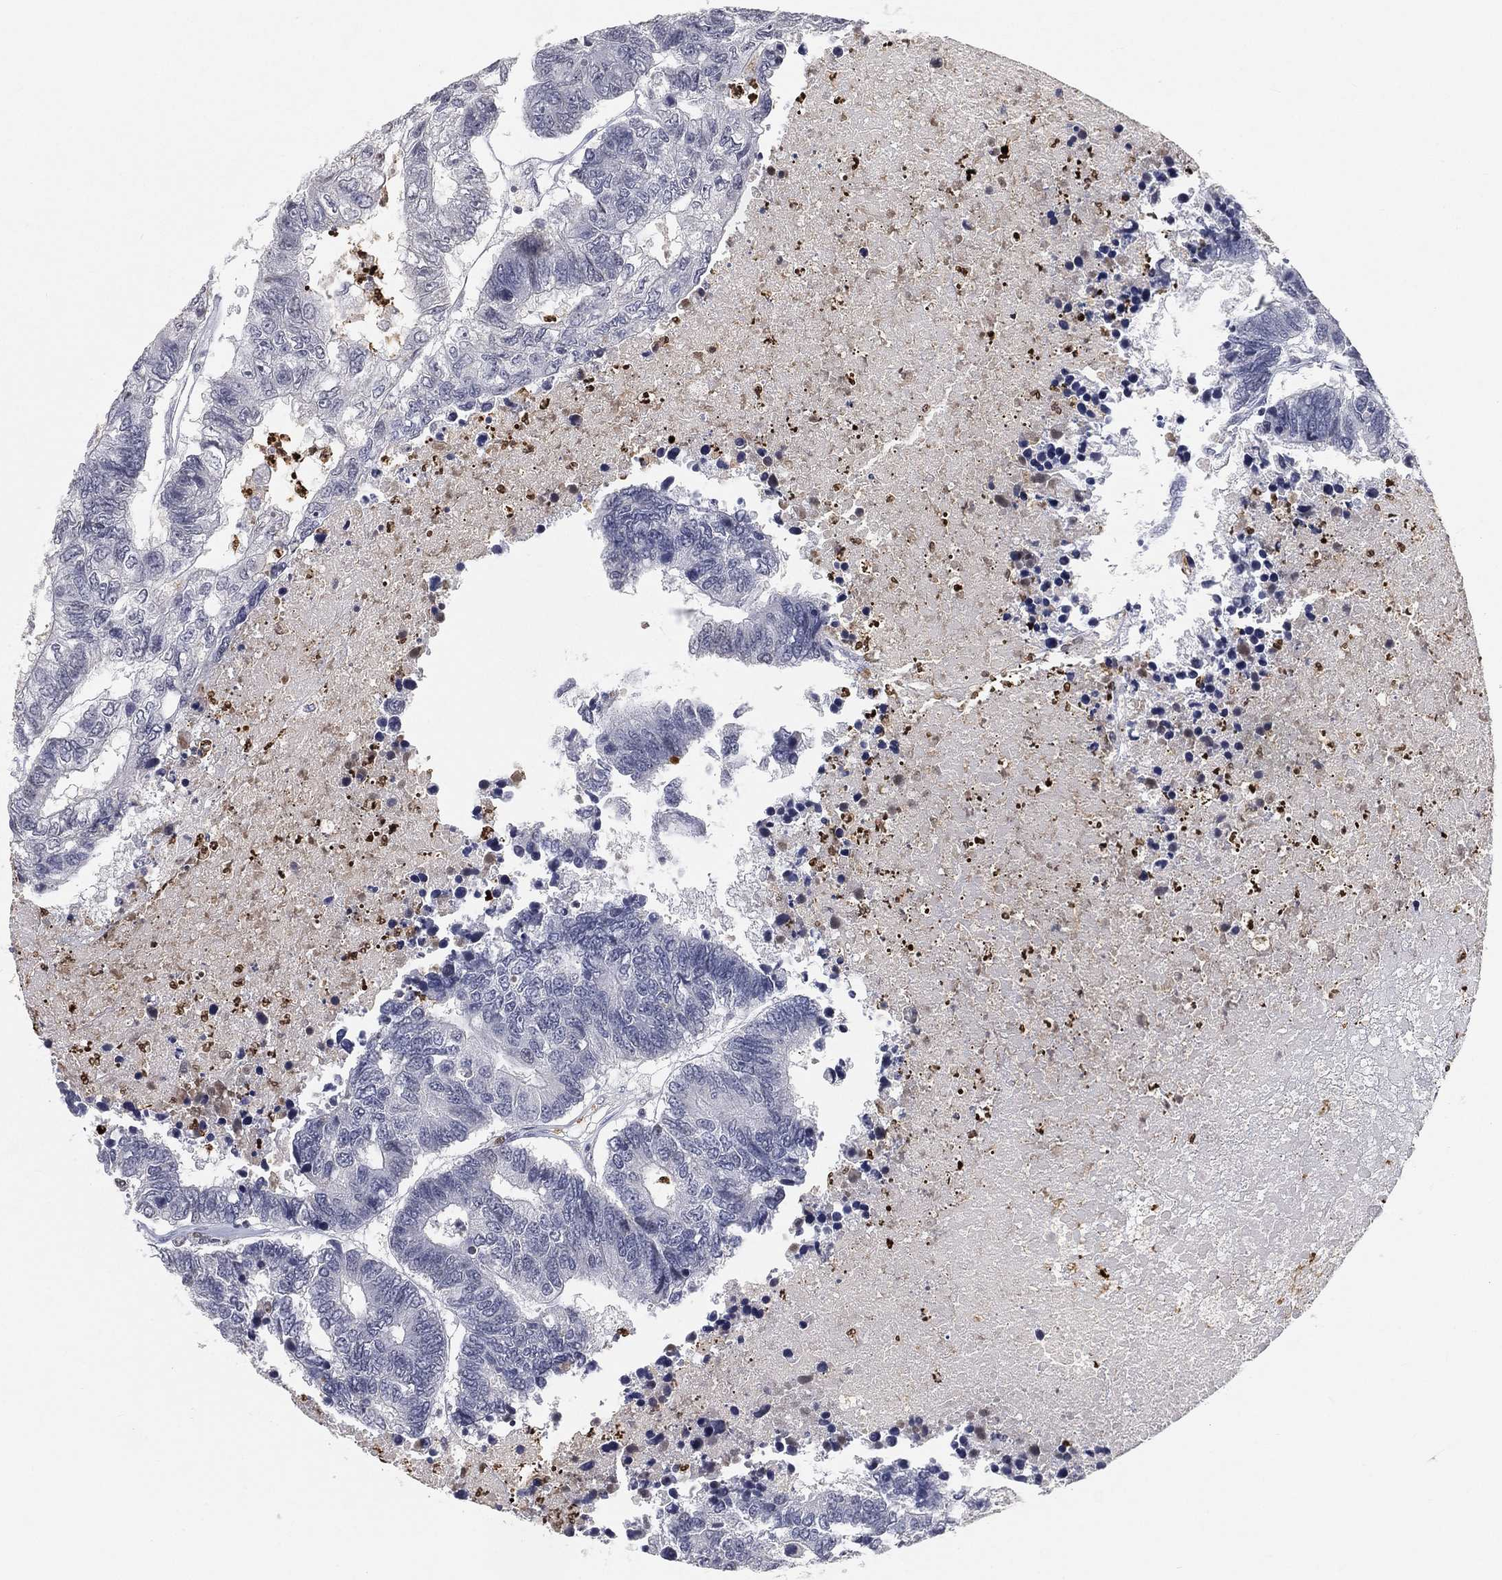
{"staining": {"intensity": "negative", "quantity": "none", "location": "none"}, "tissue": "colorectal cancer", "cell_type": "Tumor cells", "image_type": "cancer", "snomed": [{"axis": "morphology", "description": "Adenocarcinoma, NOS"}, {"axis": "topography", "description": "Colon"}], "caption": "An immunohistochemistry micrograph of colorectal cancer is shown. There is no staining in tumor cells of colorectal cancer. (DAB (3,3'-diaminobenzidine) immunohistochemistry (IHC) with hematoxylin counter stain).", "gene": "ARG1", "patient": {"sex": "female", "age": 48}}